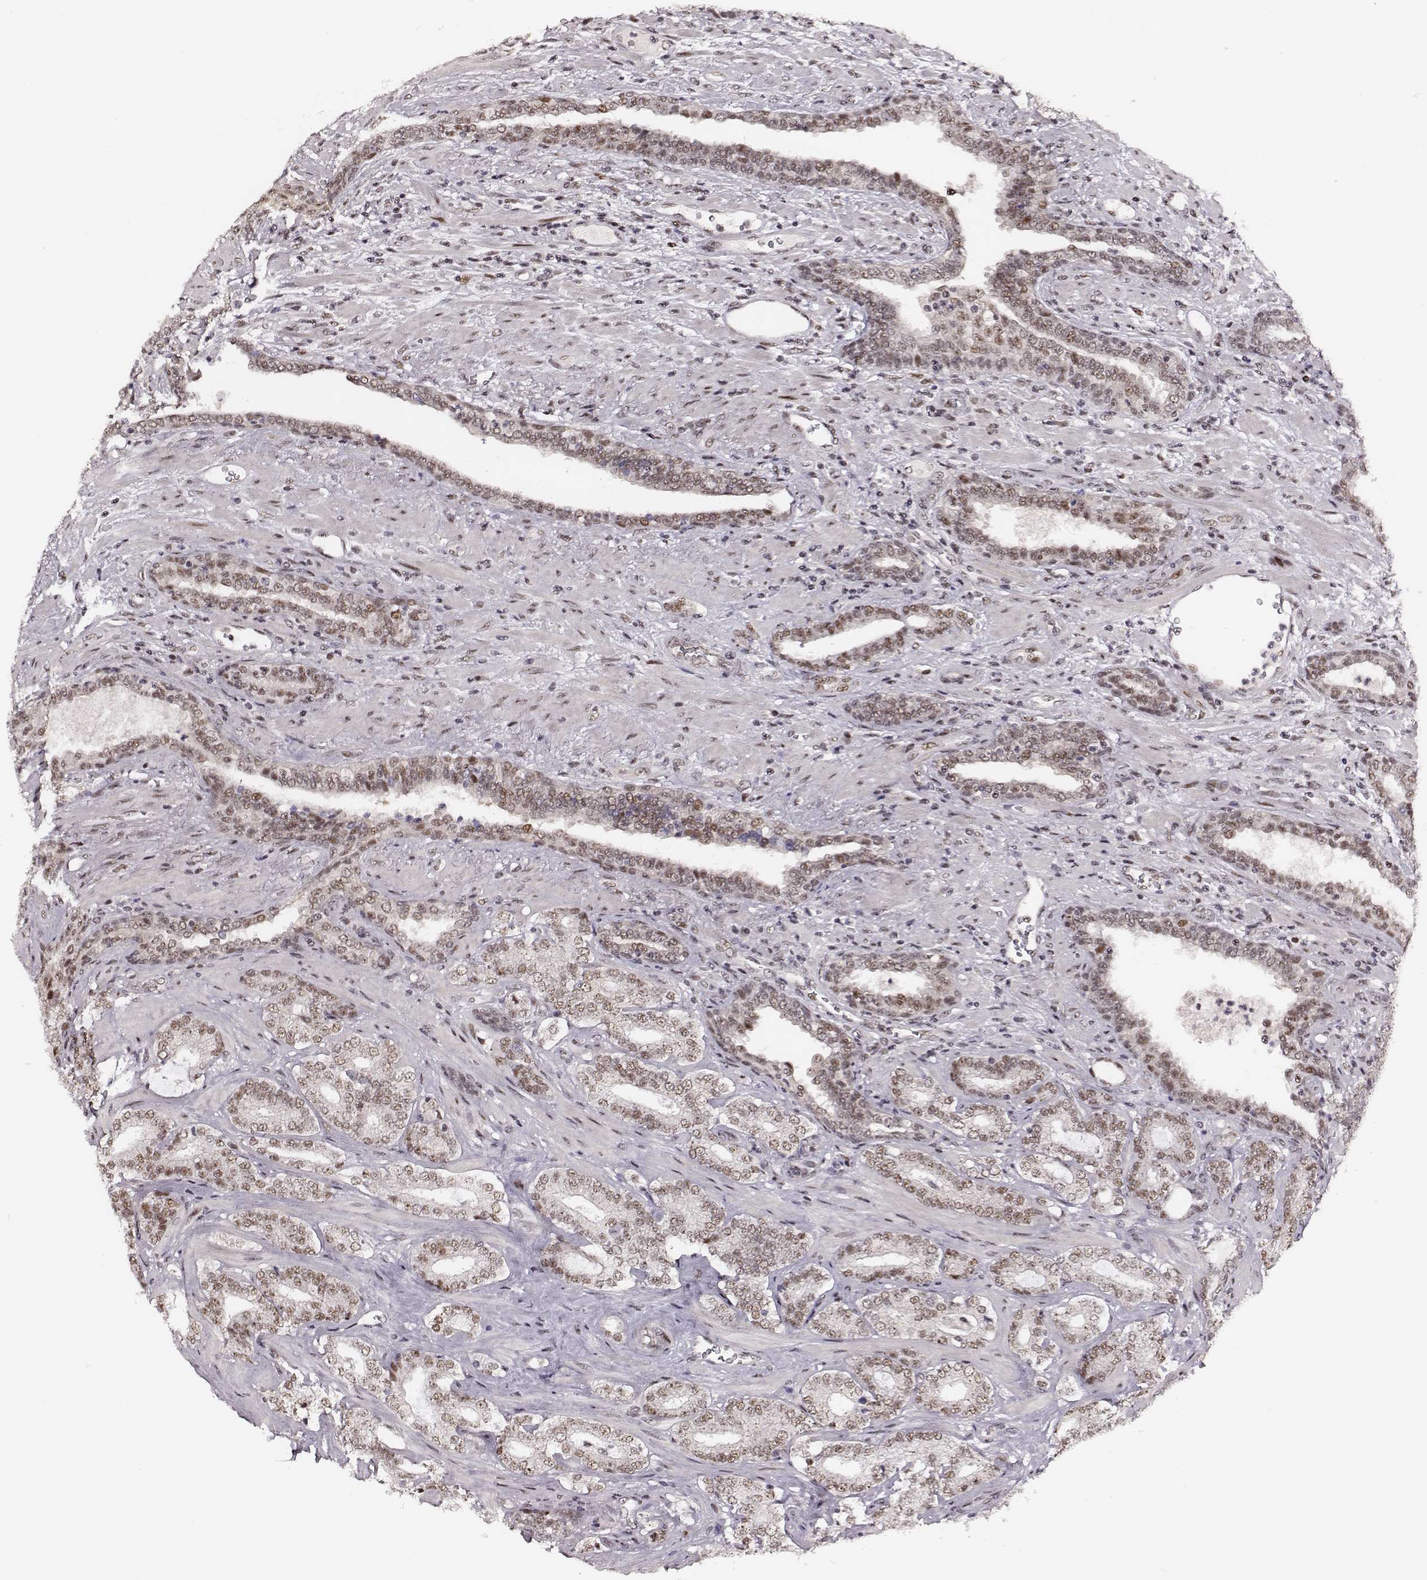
{"staining": {"intensity": "moderate", "quantity": ">75%", "location": "nuclear"}, "tissue": "prostate cancer", "cell_type": "Tumor cells", "image_type": "cancer", "snomed": [{"axis": "morphology", "description": "Adenocarcinoma, Low grade"}, {"axis": "topography", "description": "Prostate"}], "caption": "Immunohistochemistry (IHC) image of neoplastic tissue: prostate cancer stained using IHC reveals medium levels of moderate protein expression localized specifically in the nuclear of tumor cells, appearing as a nuclear brown color.", "gene": "PPARA", "patient": {"sex": "male", "age": 61}}